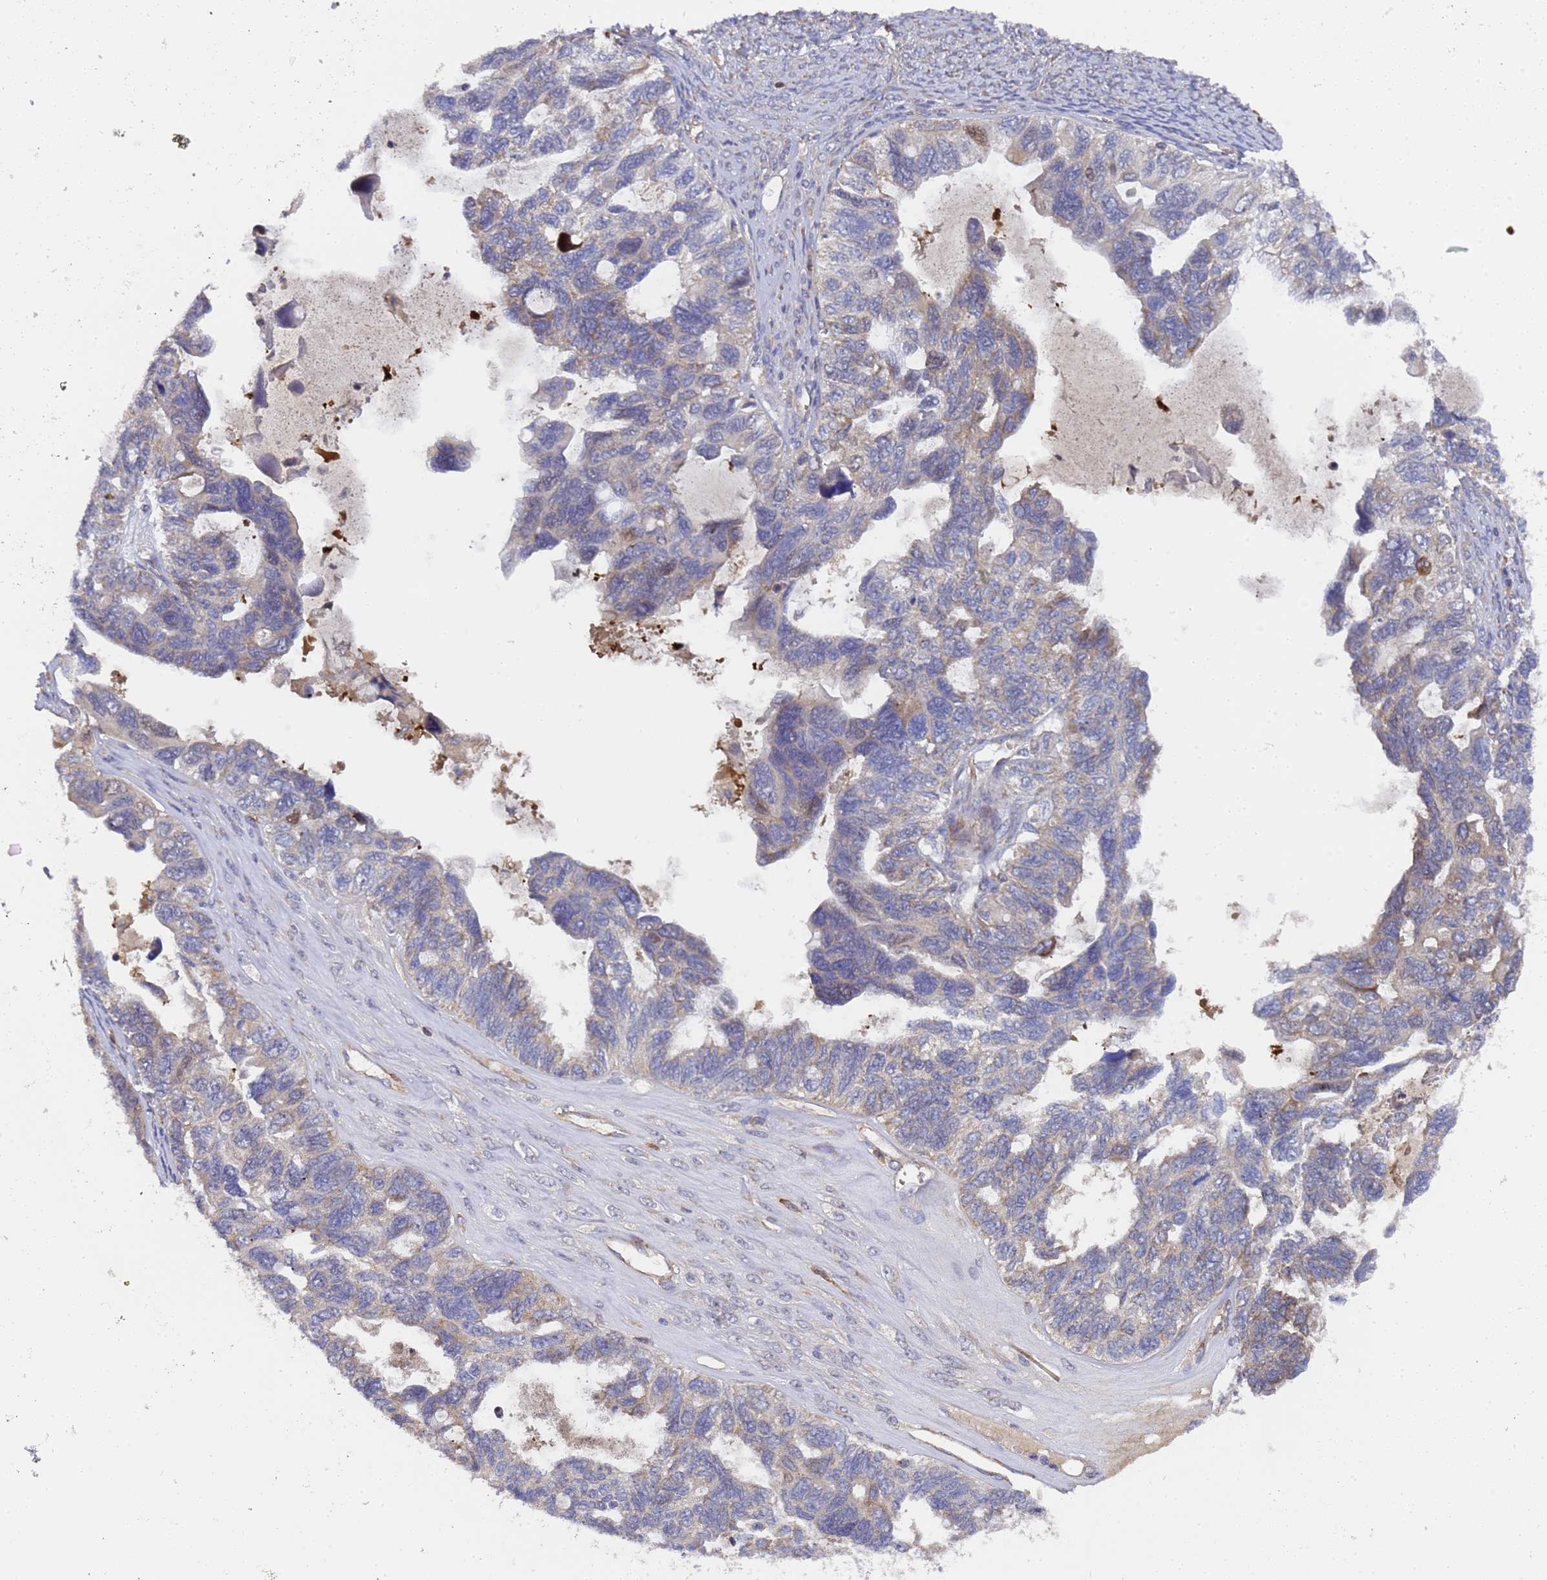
{"staining": {"intensity": "strong", "quantity": "<25%", "location": "cytoplasmic/membranous"}, "tissue": "ovarian cancer", "cell_type": "Tumor cells", "image_type": "cancer", "snomed": [{"axis": "morphology", "description": "Cystadenocarcinoma, serous, NOS"}, {"axis": "topography", "description": "Ovary"}], "caption": "Protein analysis of ovarian cancer (serous cystadenocarcinoma) tissue reveals strong cytoplasmic/membranous positivity in about <25% of tumor cells.", "gene": "MOCS1", "patient": {"sex": "female", "age": 79}}